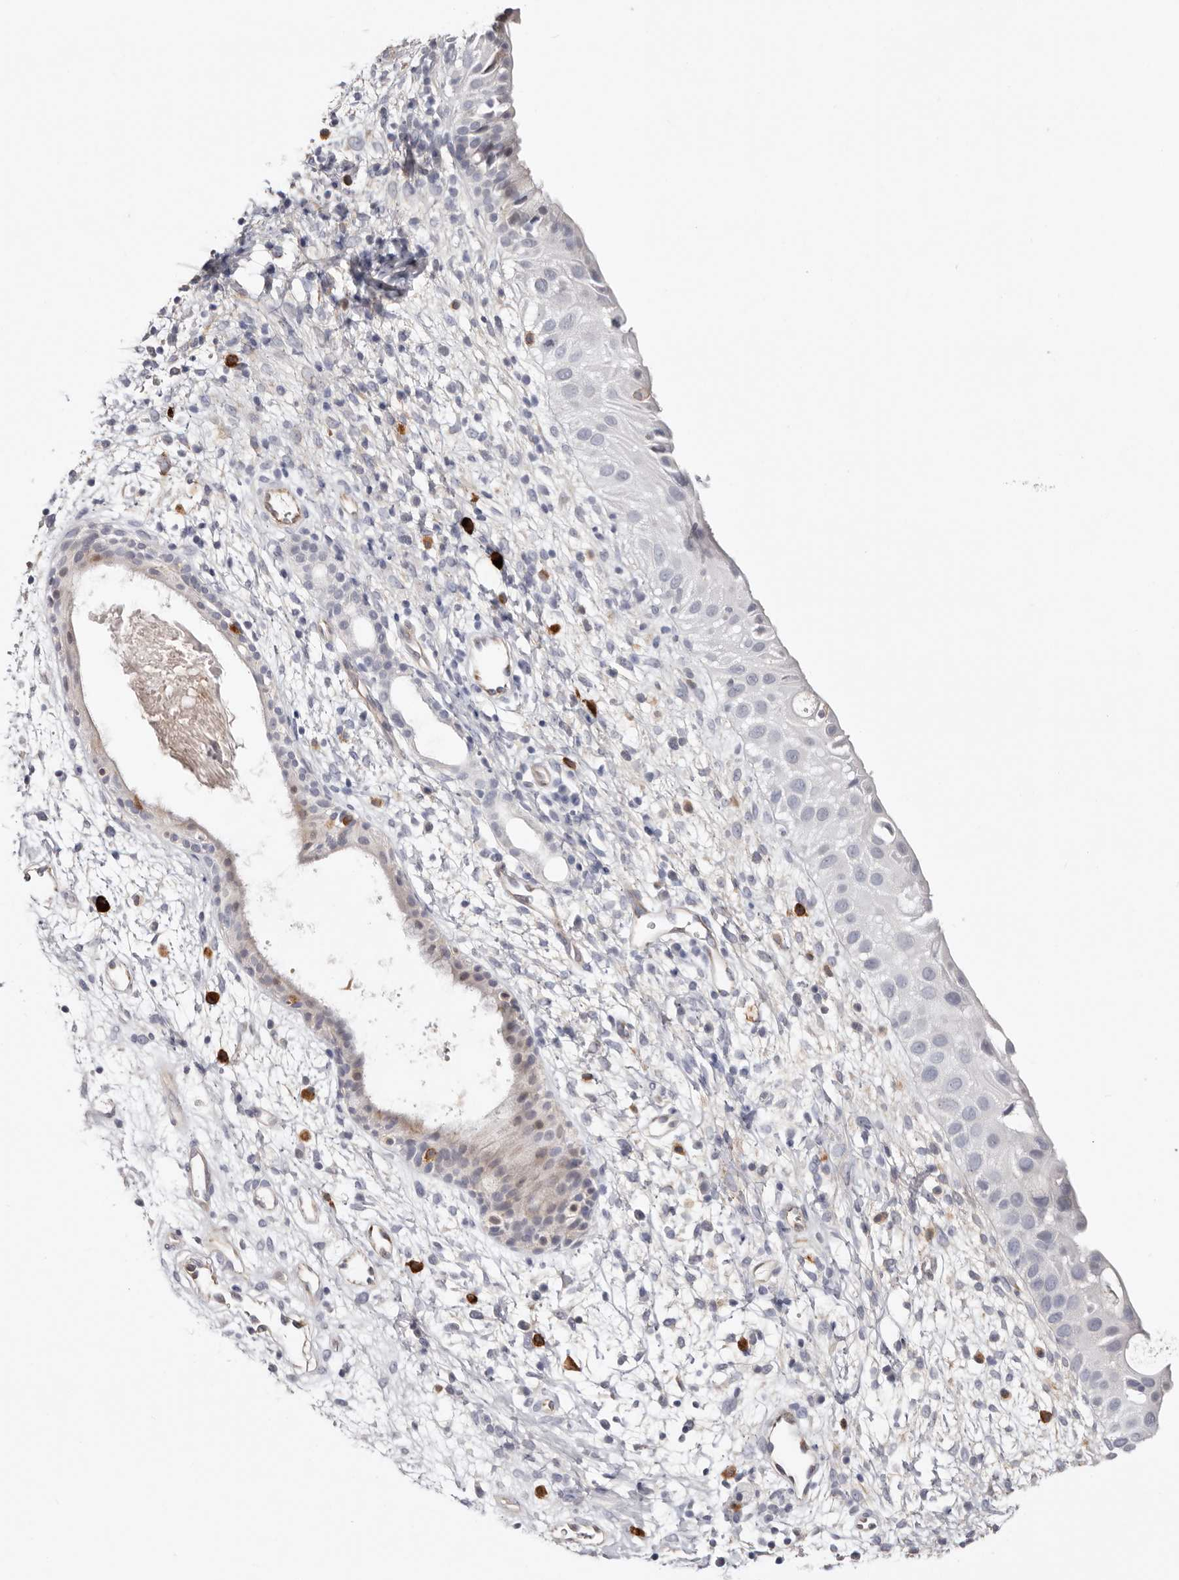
{"staining": {"intensity": "weak", "quantity": "<25%", "location": "cytoplasmic/membranous"}, "tissue": "nasopharynx", "cell_type": "Respiratory epithelial cells", "image_type": "normal", "snomed": [{"axis": "morphology", "description": "Normal tissue, NOS"}, {"axis": "topography", "description": "Nasopharynx"}], "caption": "High power microscopy photomicrograph of an IHC micrograph of unremarkable nasopharynx, revealing no significant expression in respiratory epithelial cells. Brightfield microscopy of immunohistochemistry stained with DAB (brown) and hematoxylin (blue), captured at high magnification.", "gene": "PKDCC", "patient": {"sex": "male", "age": 22}}